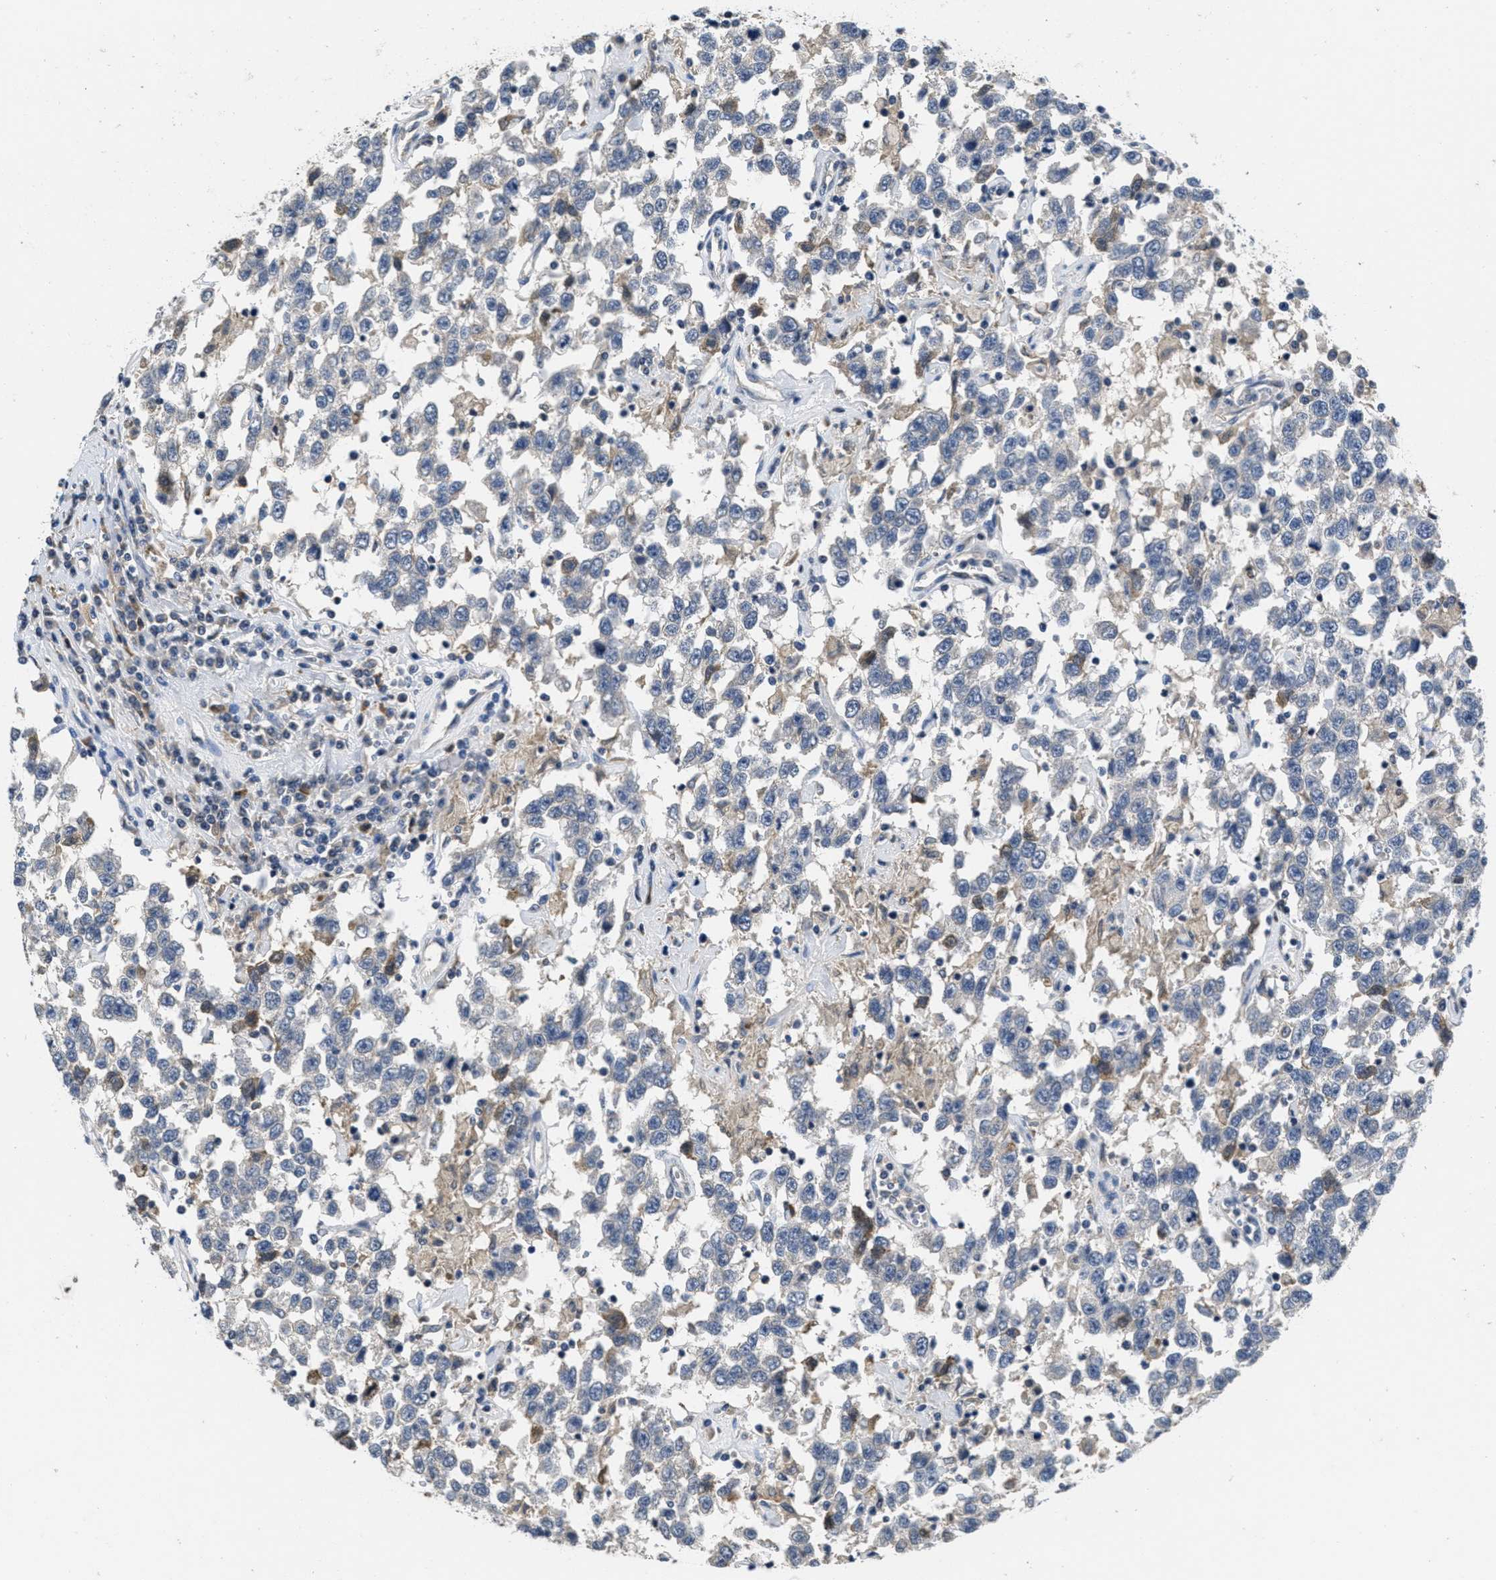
{"staining": {"intensity": "negative", "quantity": "none", "location": "none"}, "tissue": "testis cancer", "cell_type": "Tumor cells", "image_type": "cancer", "snomed": [{"axis": "morphology", "description": "Seminoma, NOS"}, {"axis": "topography", "description": "Testis"}], "caption": "DAB (3,3'-diaminobenzidine) immunohistochemical staining of testis cancer reveals no significant positivity in tumor cells.", "gene": "ANGPT1", "patient": {"sex": "male", "age": 41}}